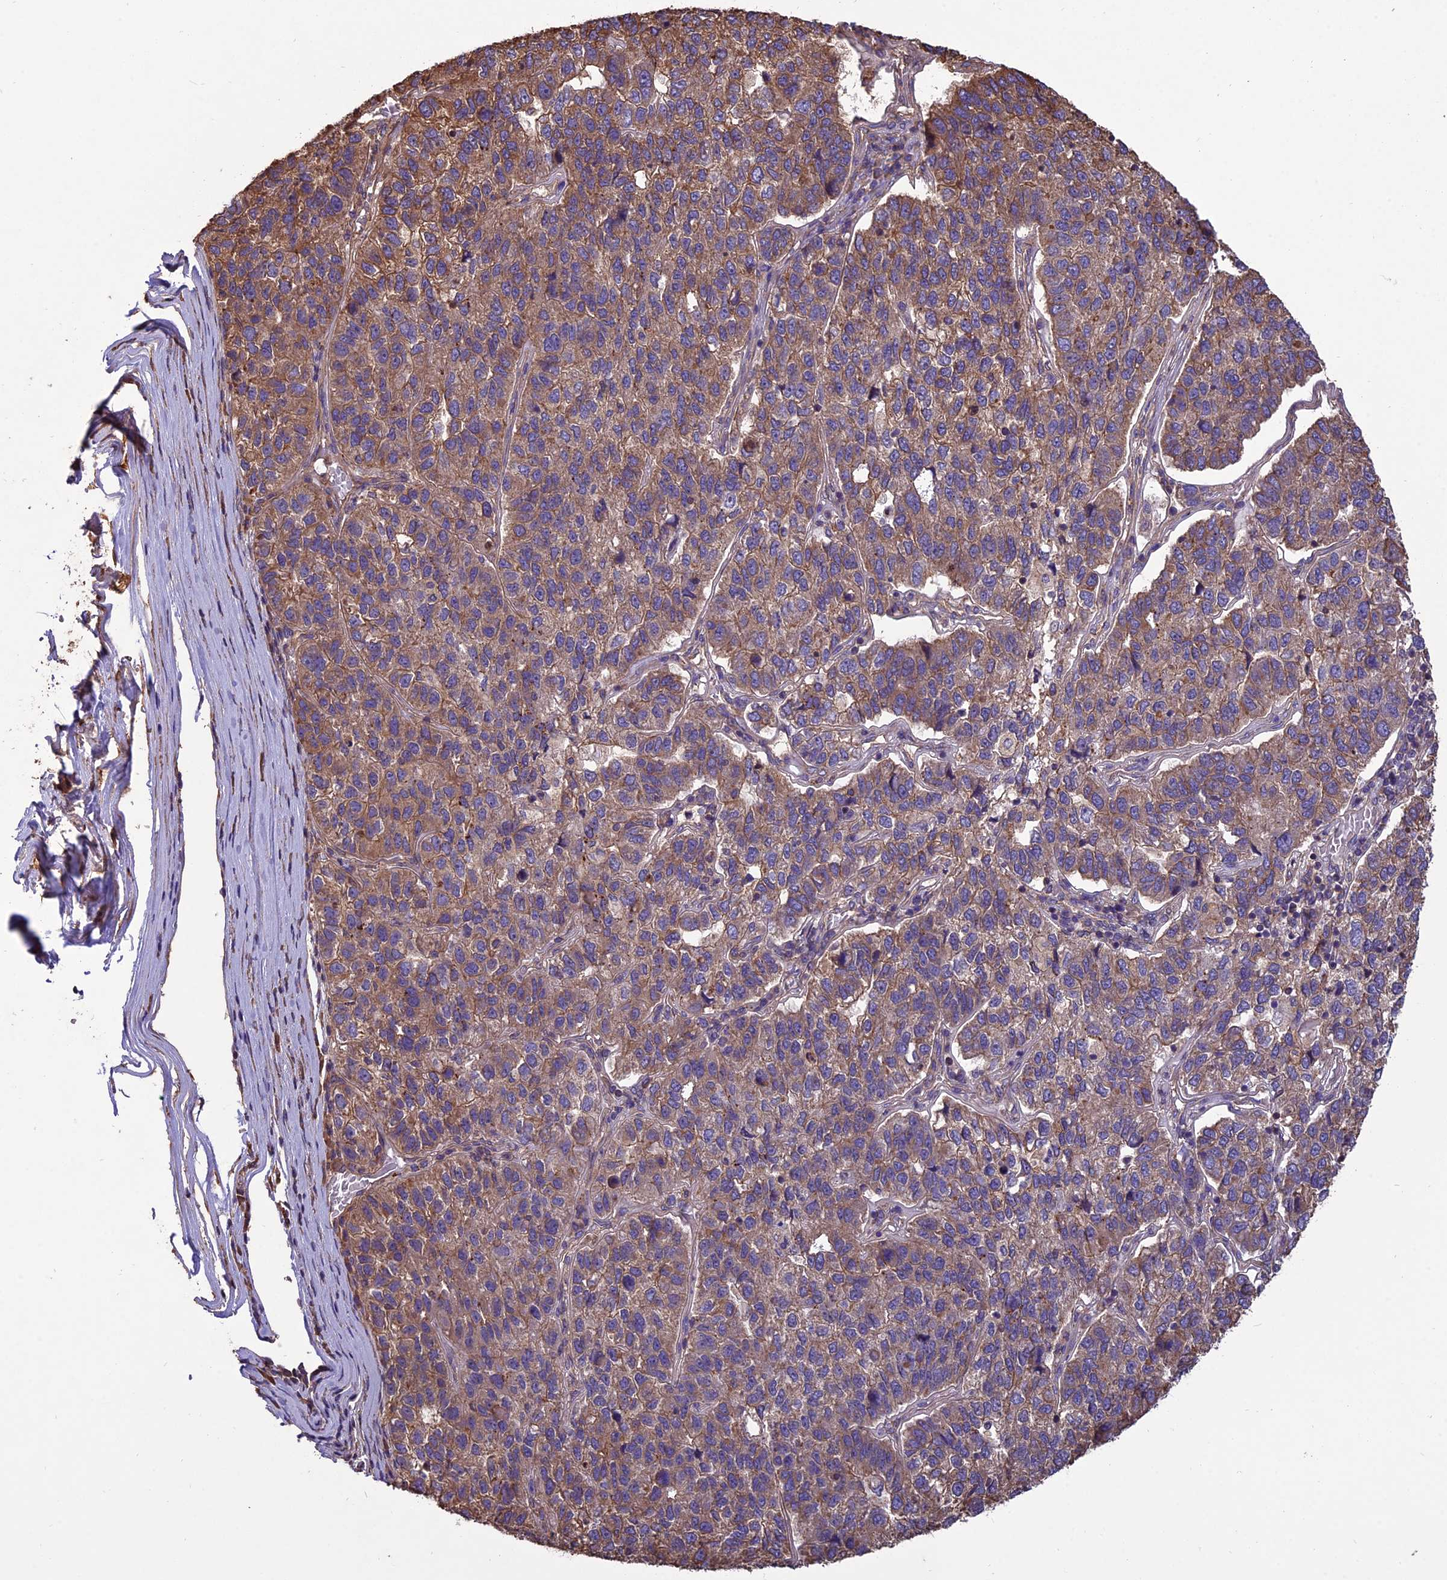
{"staining": {"intensity": "moderate", "quantity": ">75%", "location": "cytoplasmic/membranous"}, "tissue": "pancreatic cancer", "cell_type": "Tumor cells", "image_type": "cancer", "snomed": [{"axis": "morphology", "description": "Adenocarcinoma, NOS"}, {"axis": "topography", "description": "Pancreas"}], "caption": "Pancreatic adenocarcinoma stained with DAB (3,3'-diaminobenzidine) immunohistochemistry shows medium levels of moderate cytoplasmic/membranous positivity in approximately >75% of tumor cells.", "gene": "CHMP2A", "patient": {"sex": "female", "age": 61}}